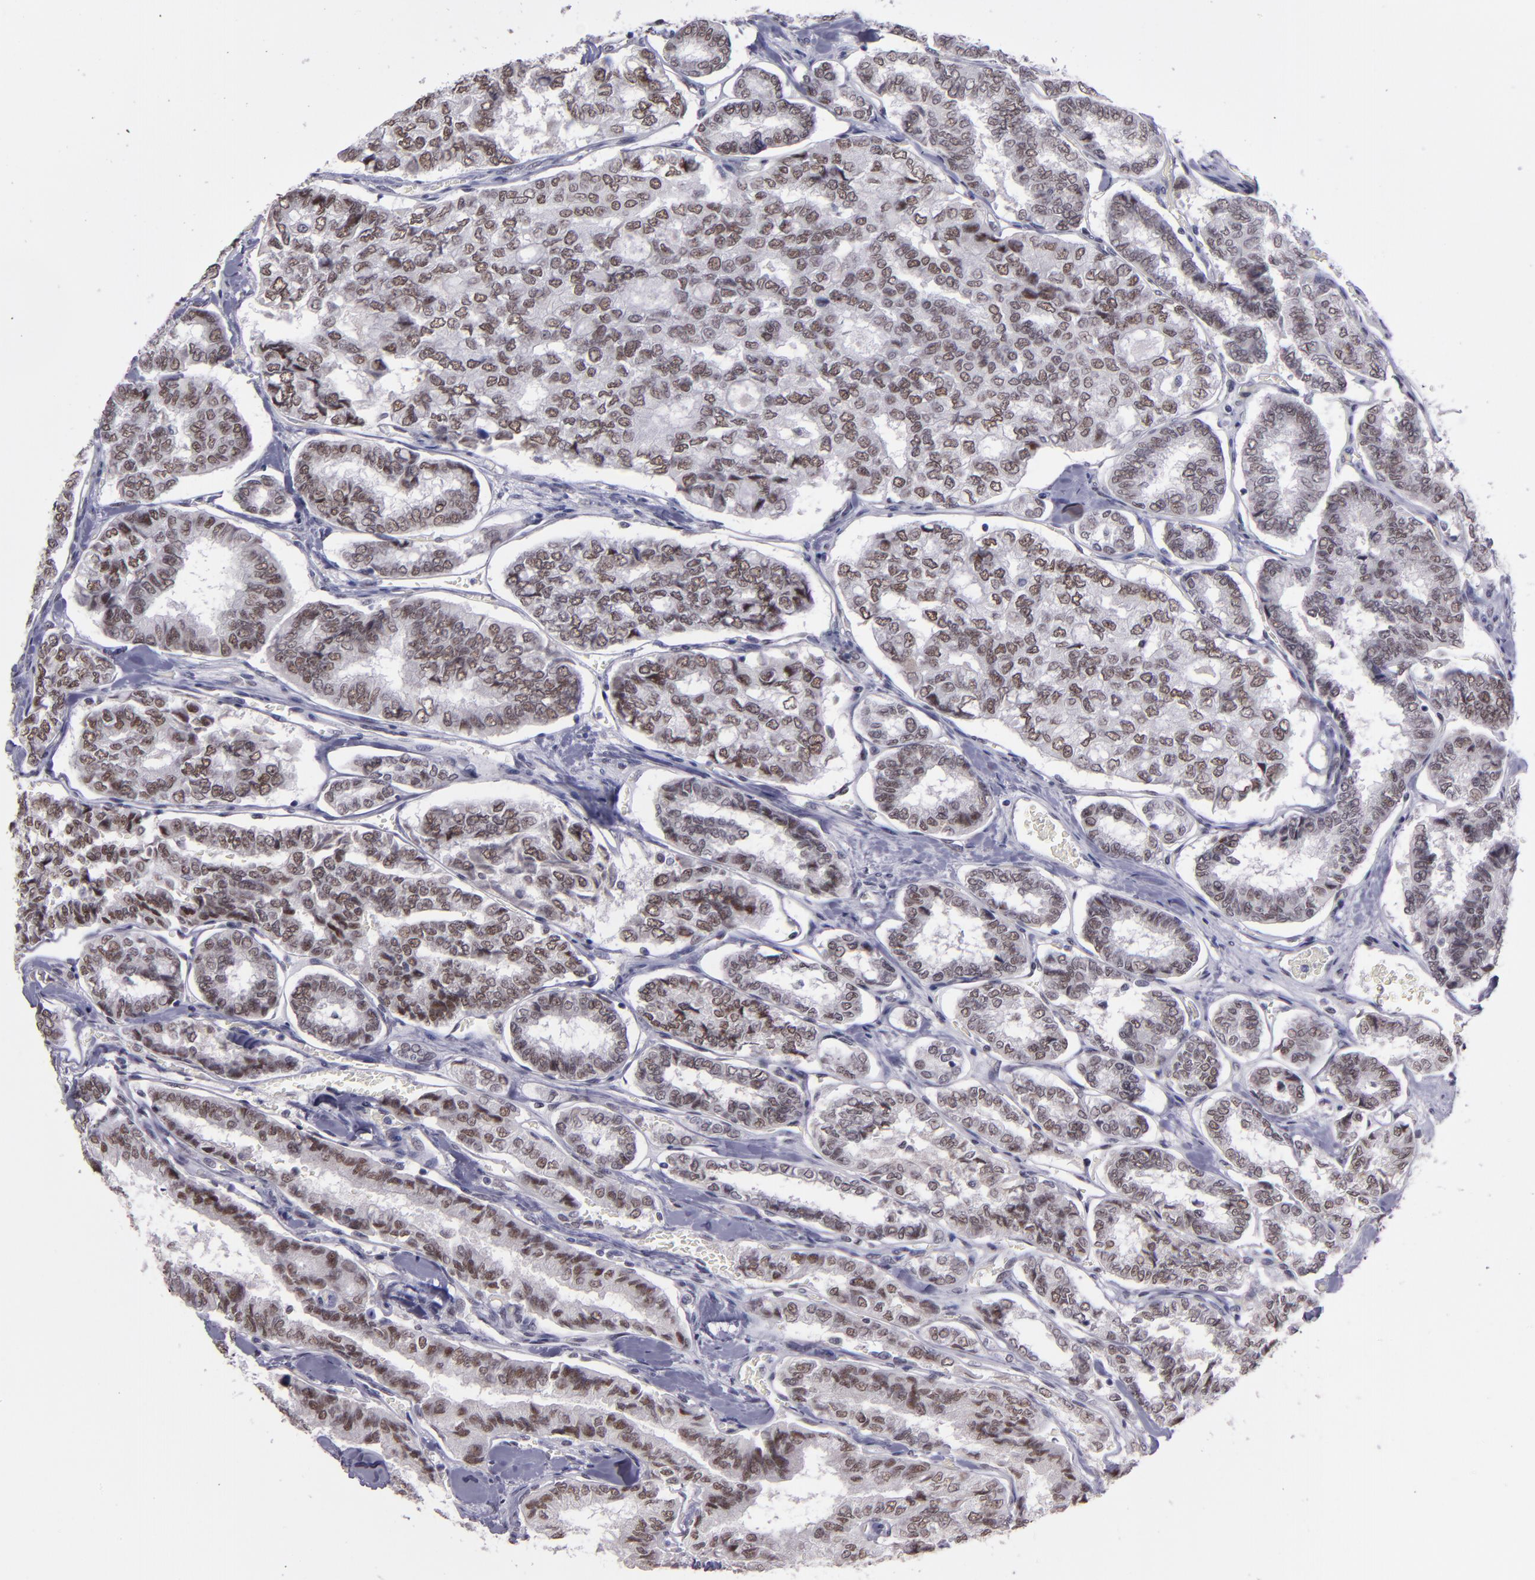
{"staining": {"intensity": "moderate", "quantity": ">75%", "location": "nuclear"}, "tissue": "thyroid cancer", "cell_type": "Tumor cells", "image_type": "cancer", "snomed": [{"axis": "morphology", "description": "Papillary adenocarcinoma, NOS"}, {"axis": "topography", "description": "Thyroid gland"}], "caption": "Approximately >75% of tumor cells in human thyroid papillary adenocarcinoma reveal moderate nuclear protein positivity as visualized by brown immunohistochemical staining.", "gene": "OTUB2", "patient": {"sex": "female", "age": 35}}